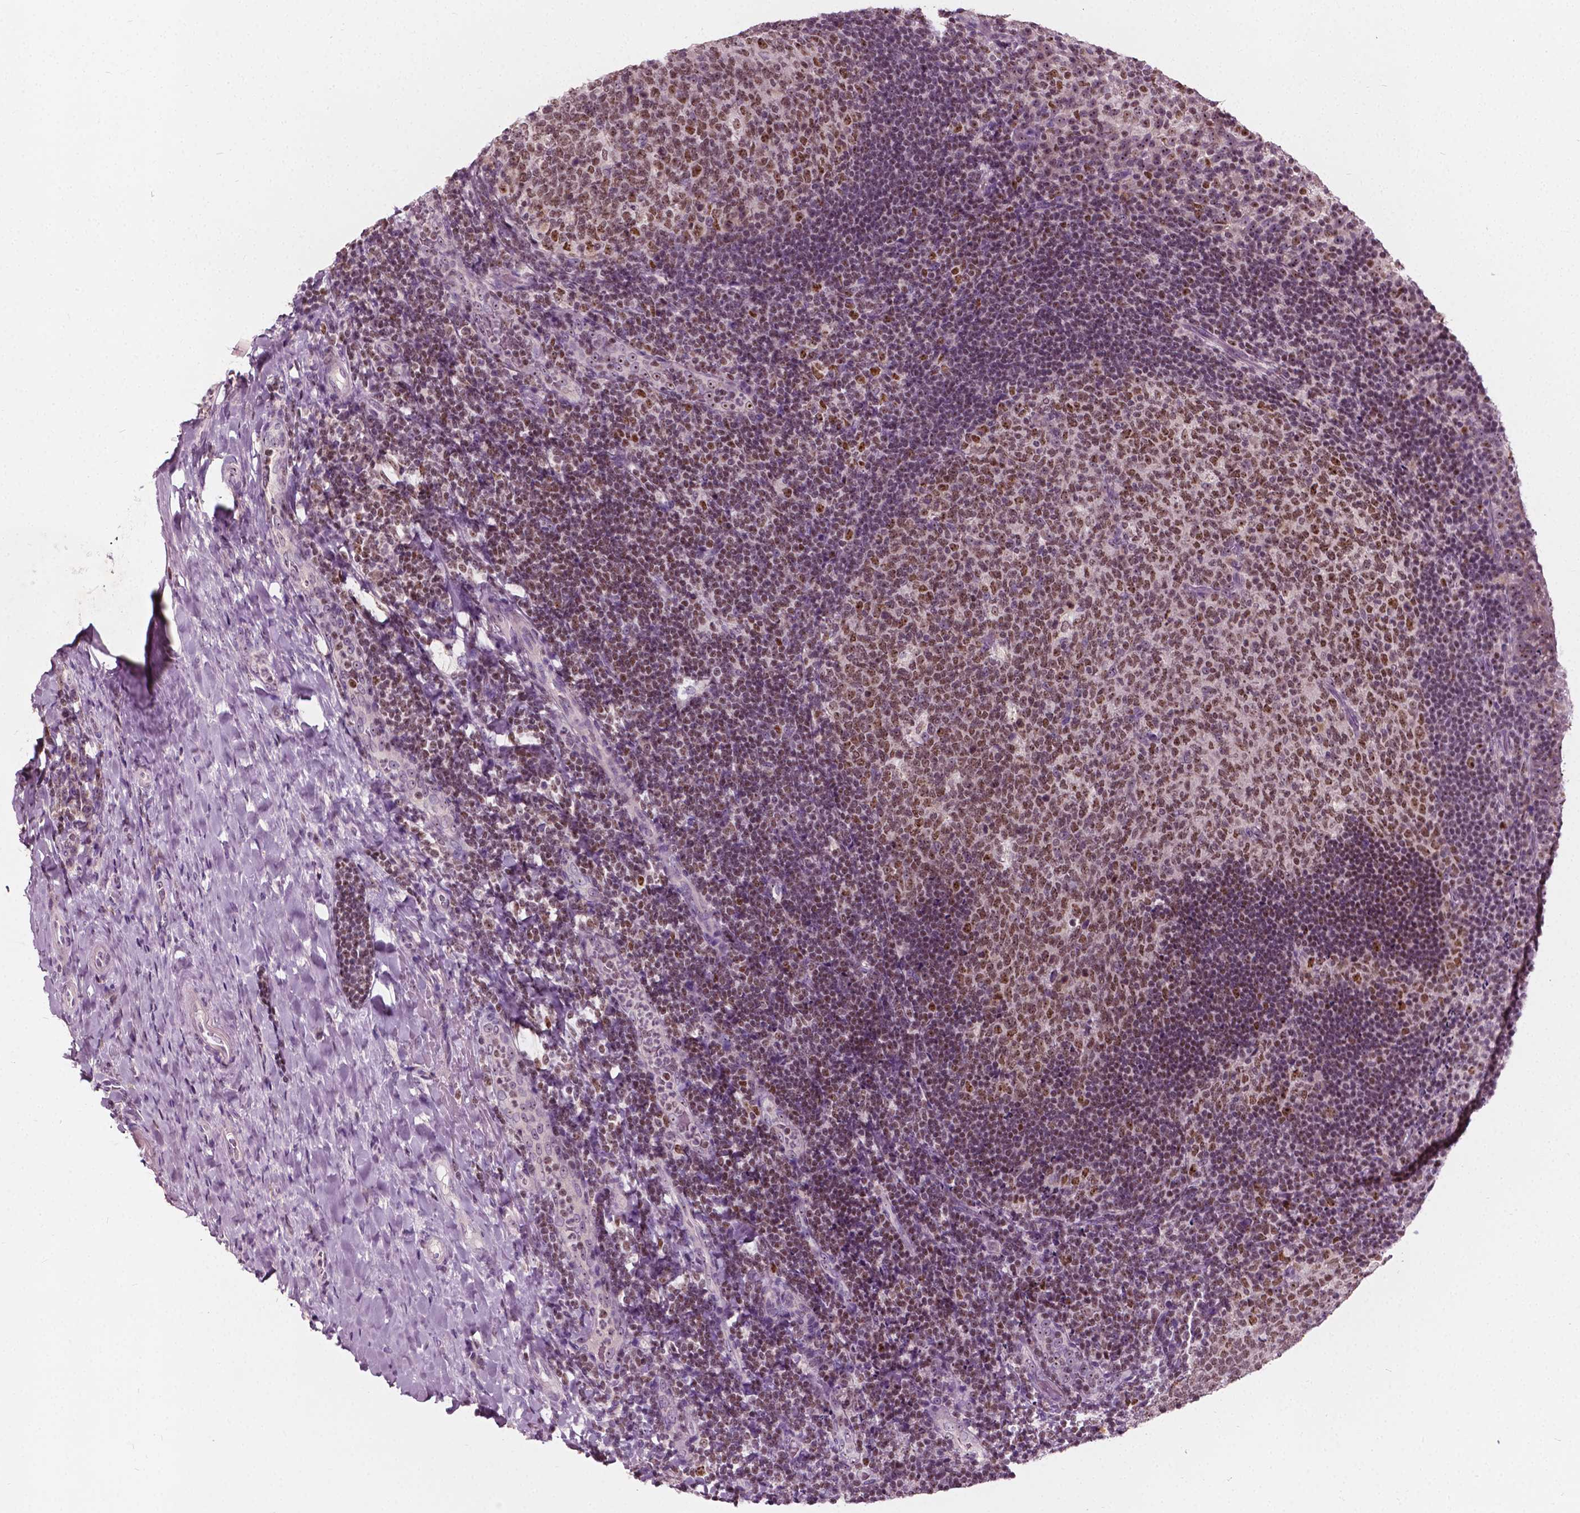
{"staining": {"intensity": "moderate", "quantity": ">75%", "location": "nuclear"}, "tissue": "tonsil", "cell_type": "Germinal center cells", "image_type": "normal", "snomed": [{"axis": "morphology", "description": "Normal tissue, NOS"}, {"axis": "topography", "description": "Tonsil"}], "caption": "High-power microscopy captured an immunohistochemistry (IHC) image of normal tonsil, revealing moderate nuclear positivity in approximately >75% of germinal center cells. (Brightfield microscopy of DAB IHC at high magnification).", "gene": "ODF3L2", "patient": {"sex": "female", "age": 10}}